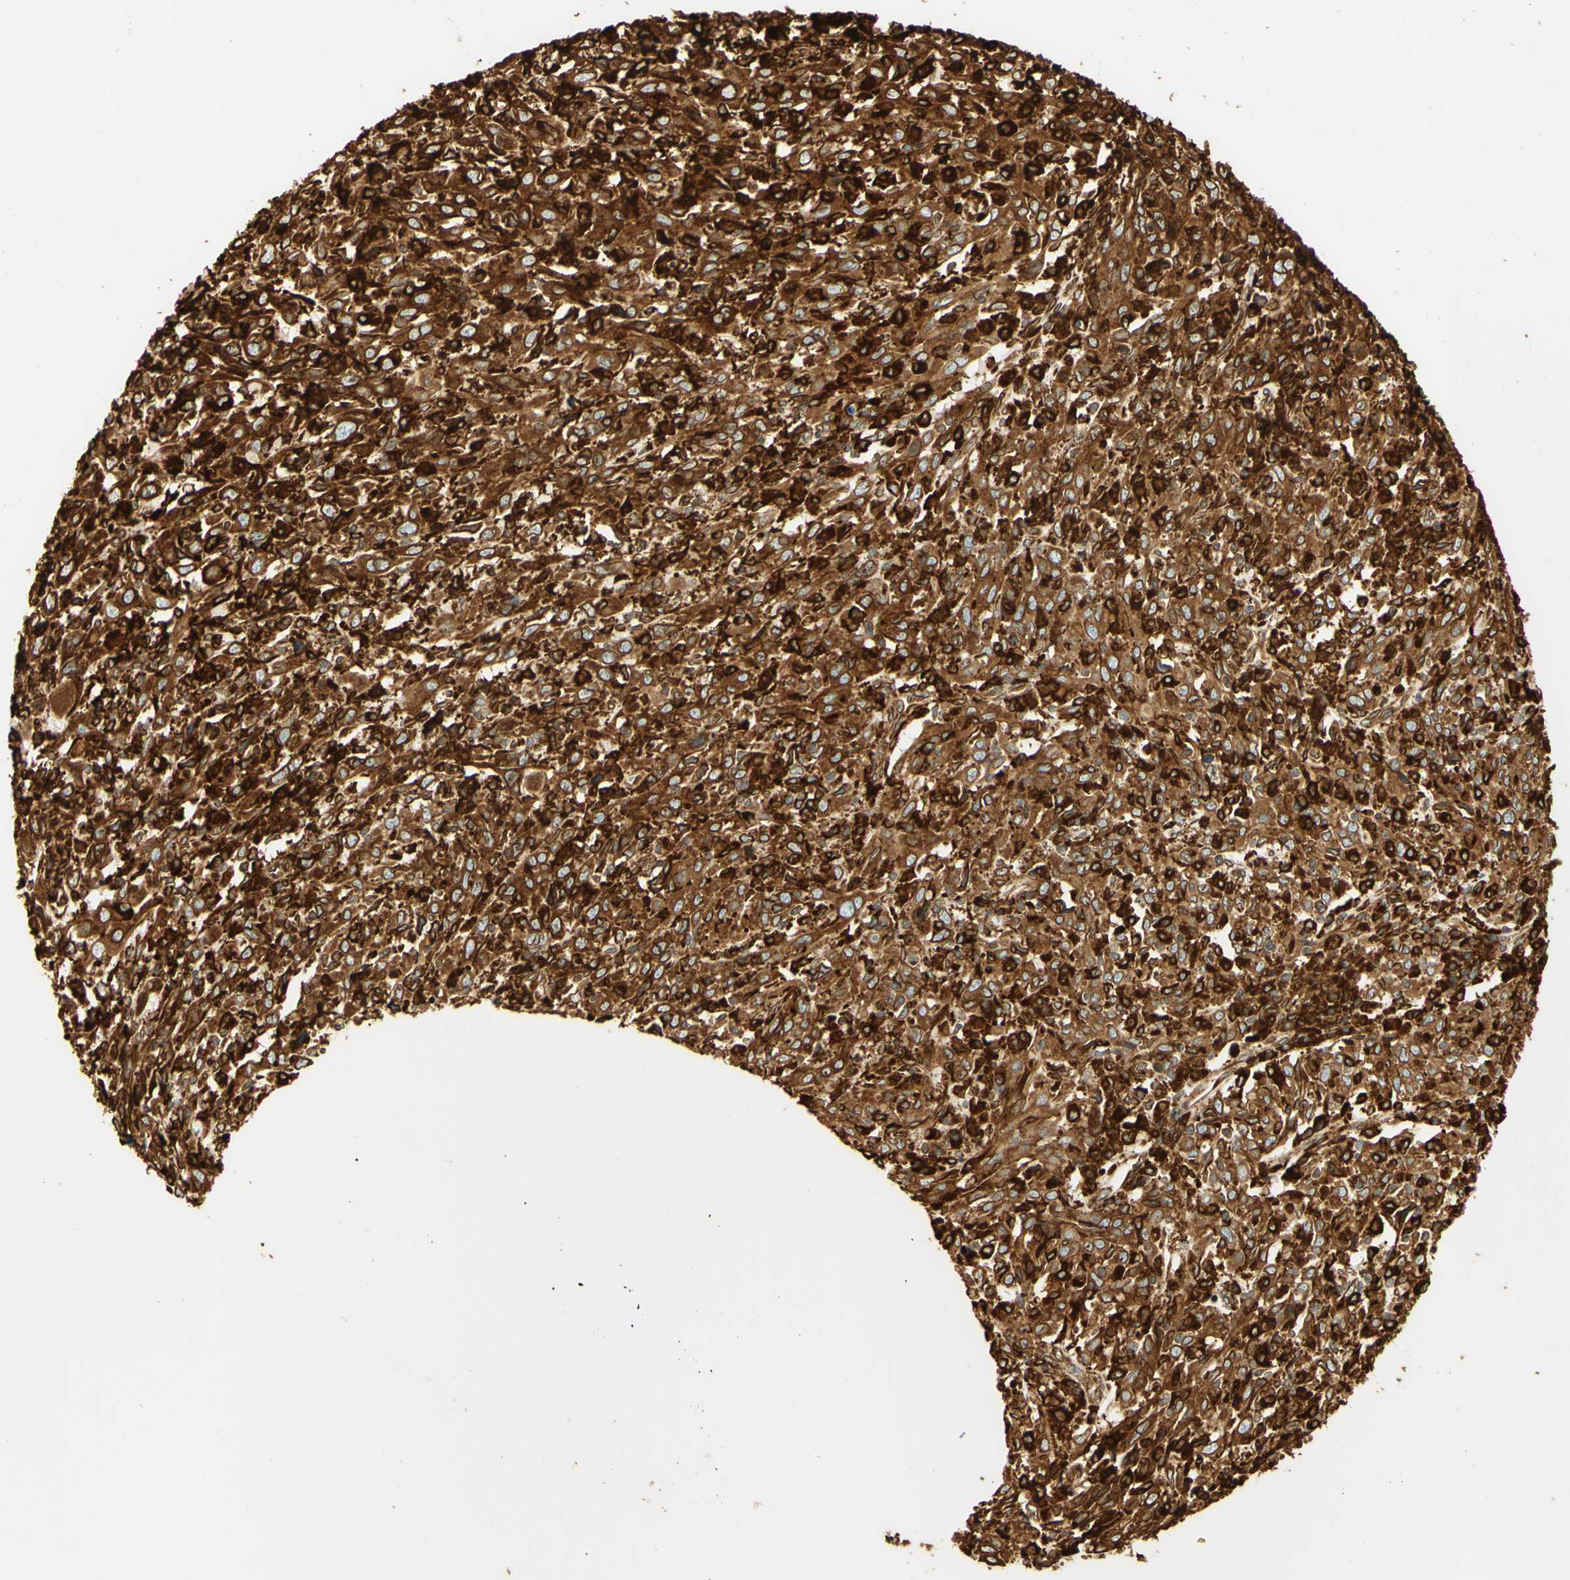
{"staining": {"intensity": "strong", "quantity": ">75%", "location": "cytoplasmic/membranous"}, "tissue": "cervical cancer", "cell_type": "Tumor cells", "image_type": "cancer", "snomed": [{"axis": "morphology", "description": "Squamous cell carcinoma, NOS"}, {"axis": "topography", "description": "Cervix"}], "caption": "Human cervical squamous cell carcinoma stained with a protein marker exhibits strong staining in tumor cells.", "gene": "CANX", "patient": {"sex": "female", "age": 46}}